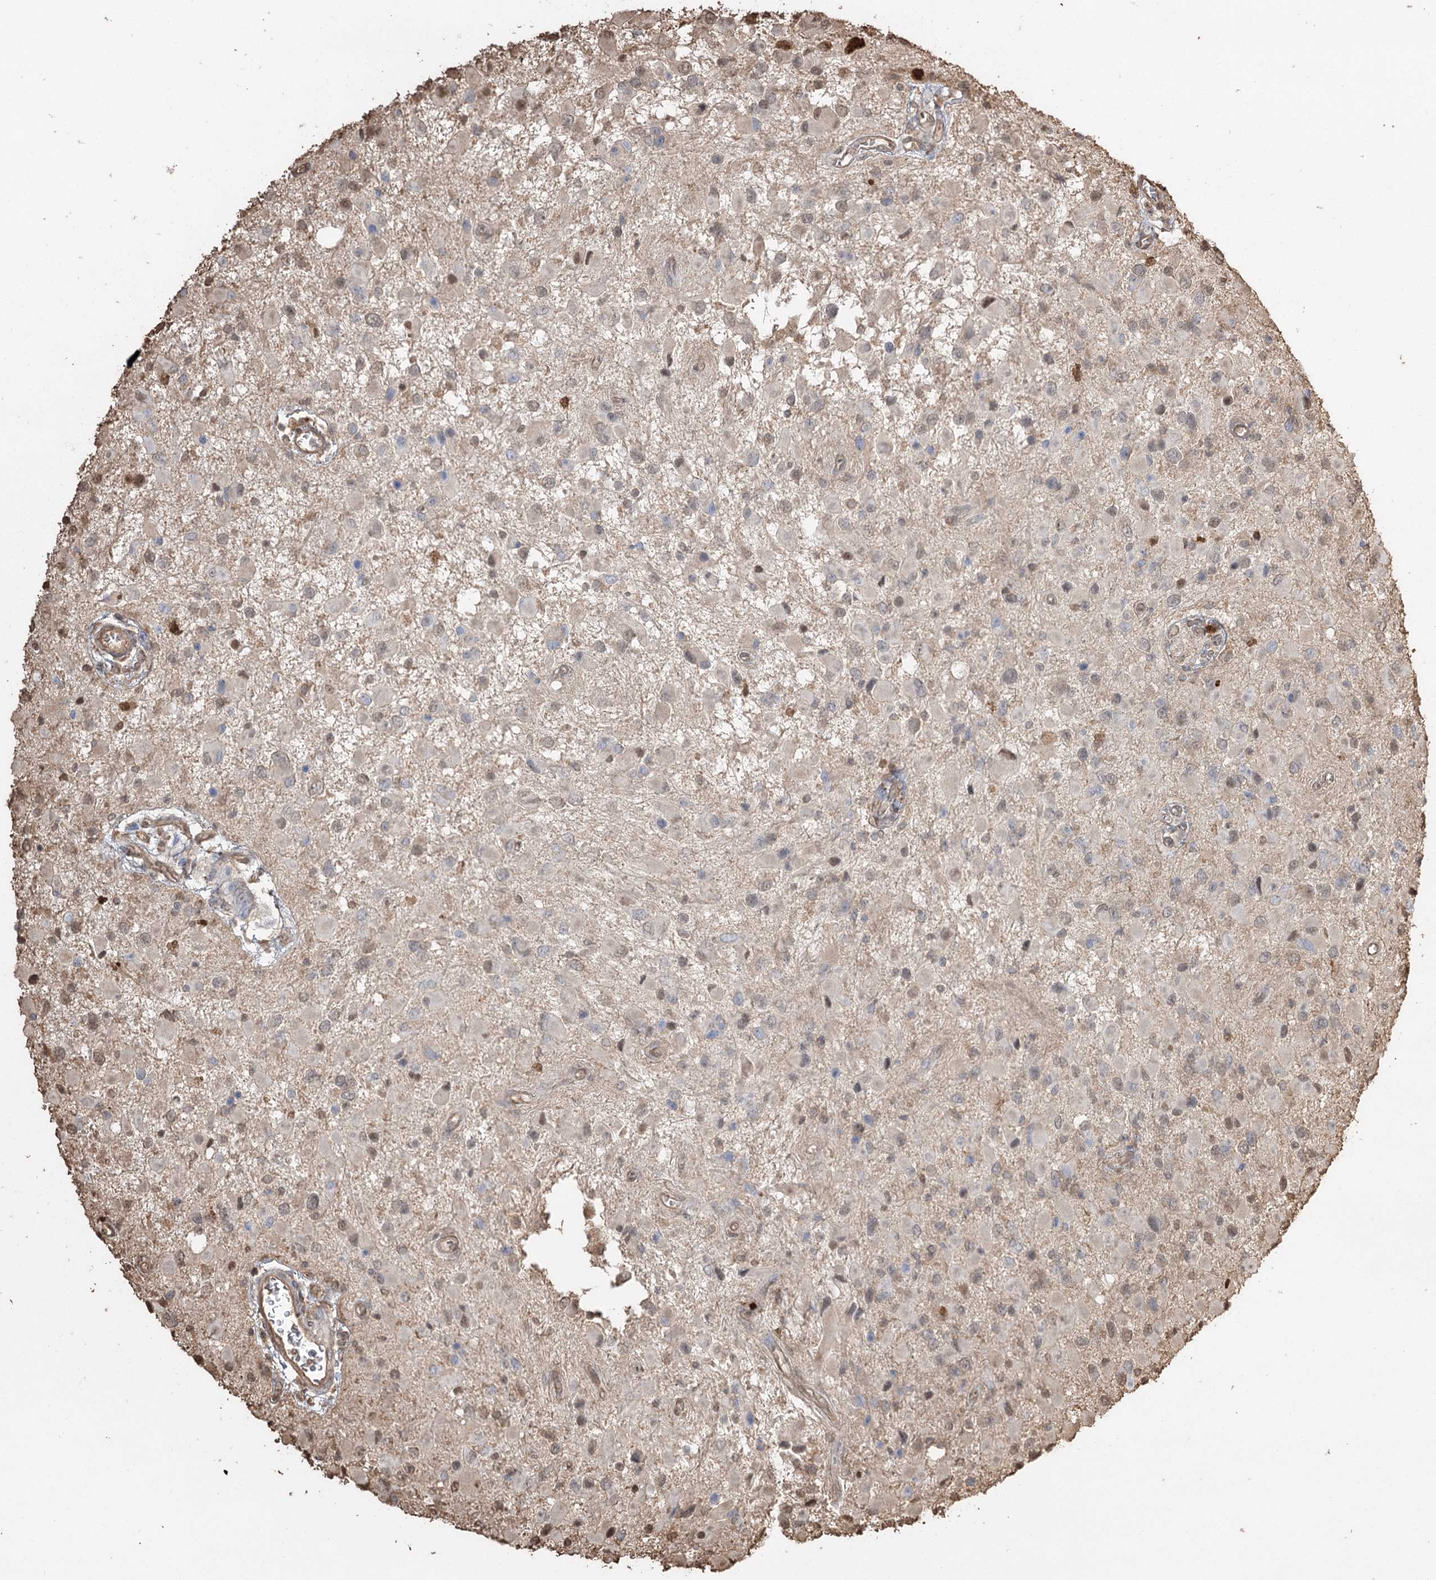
{"staining": {"intensity": "weak", "quantity": "<25%", "location": "cytoplasmic/membranous"}, "tissue": "glioma", "cell_type": "Tumor cells", "image_type": "cancer", "snomed": [{"axis": "morphology", "description": "Glioma, malignant, High grade"}, {"axis": "topography", "description": "Brain"}], "caption": "A high-resolution image shows immunohistochemistry (IHC) staining of malignant glioma (high-grade), which demonstrates no significant expression in tumor cells.", "gene": "PLCH1", "patient": {"sex": "male", "age": 53}}